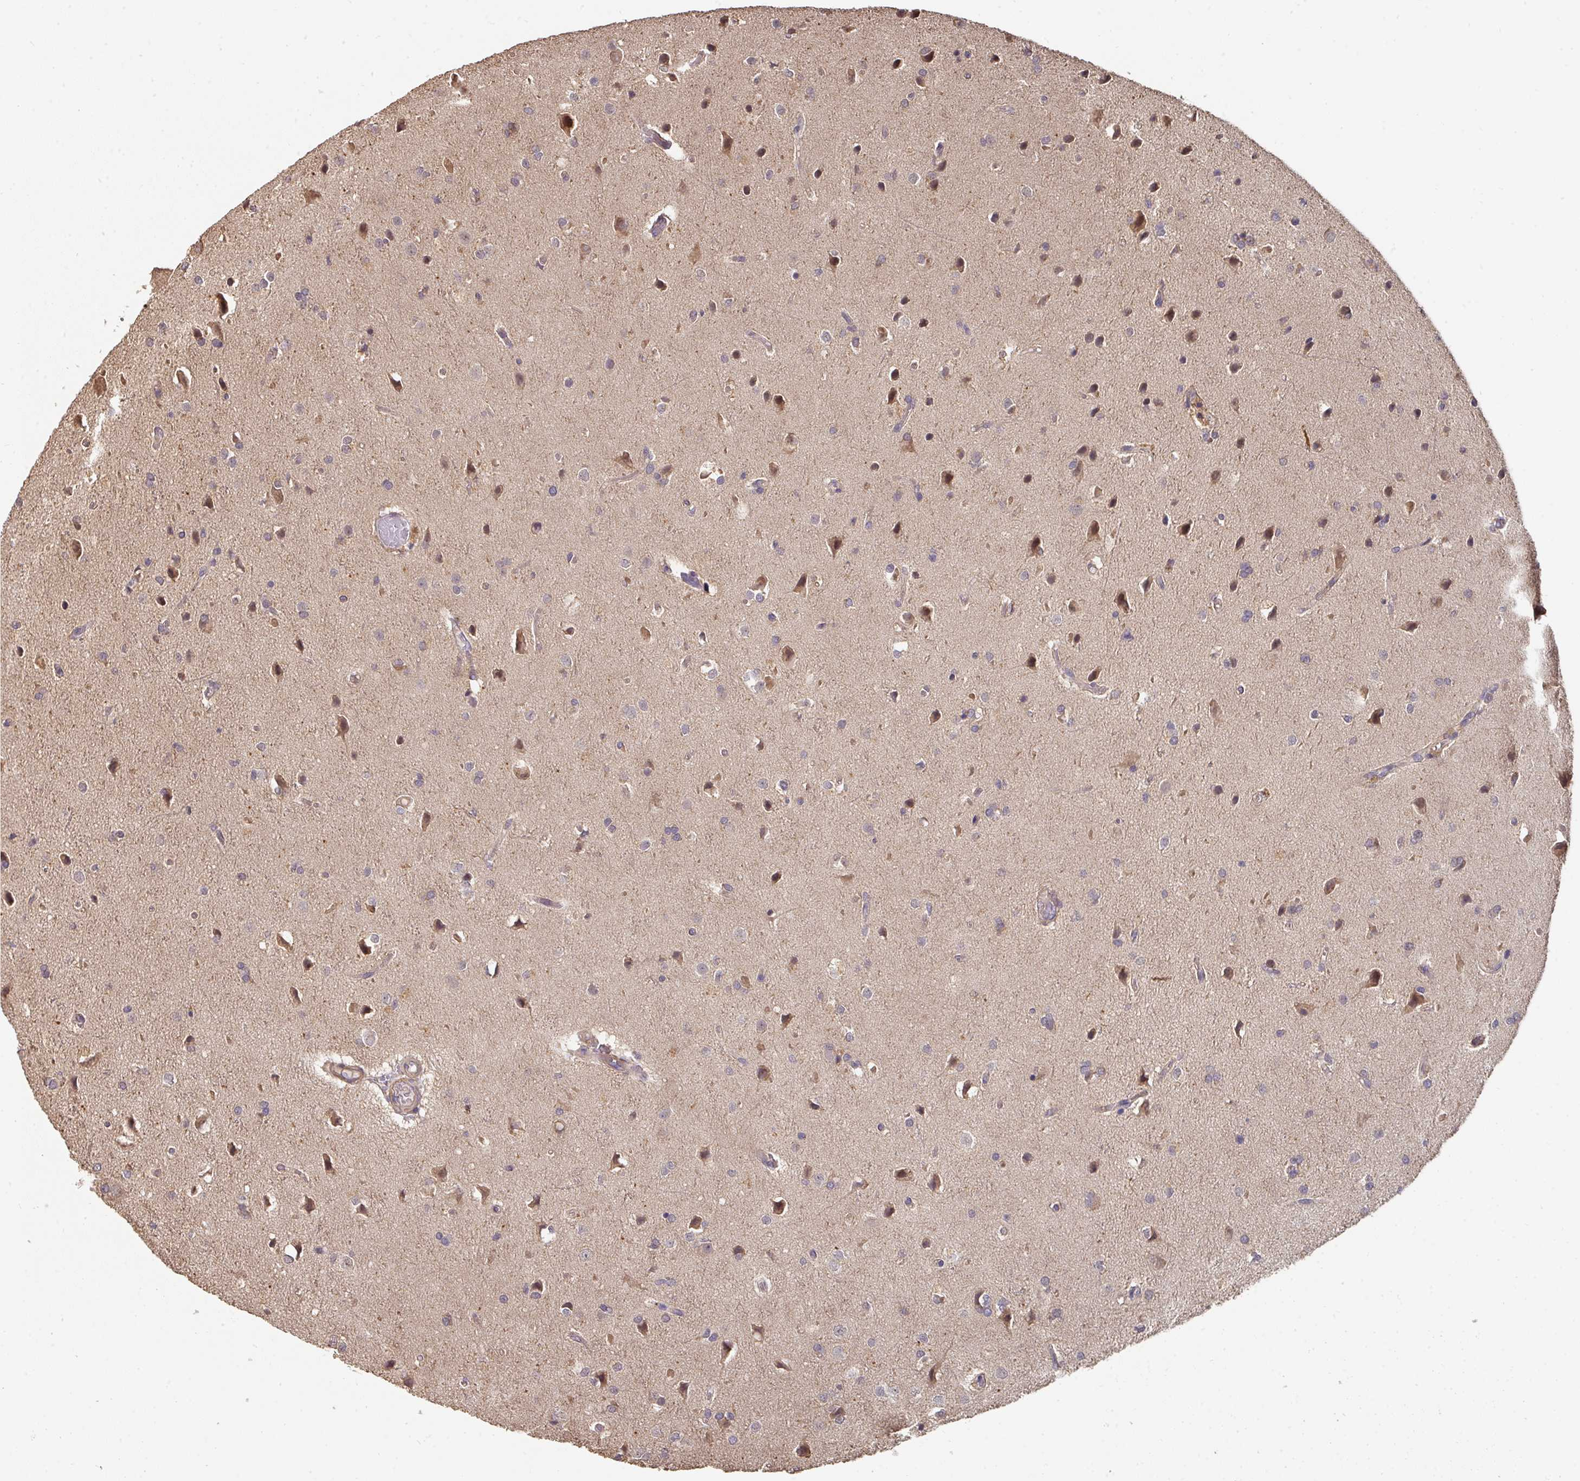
{"staining": {"intensity": "weak", "quantity": "<25%", "location": "cytoplasmic/membranous"}, "tissue": "glioma", "cell_type": "Tumor cells", "image_type": "cancer", "snomed": [{"axis": "morphology", "description": "Glioma, malignant, High grade"}, {"axis": "topography", "description": "Brain"}], "caption": "This is a photomicrograph of immunohistochemistry (IHC) staining of glioma, which shows no expression in tumor cells.", "gene": "ACVR2B", "patient": {"sex": "female", "age": 50}}